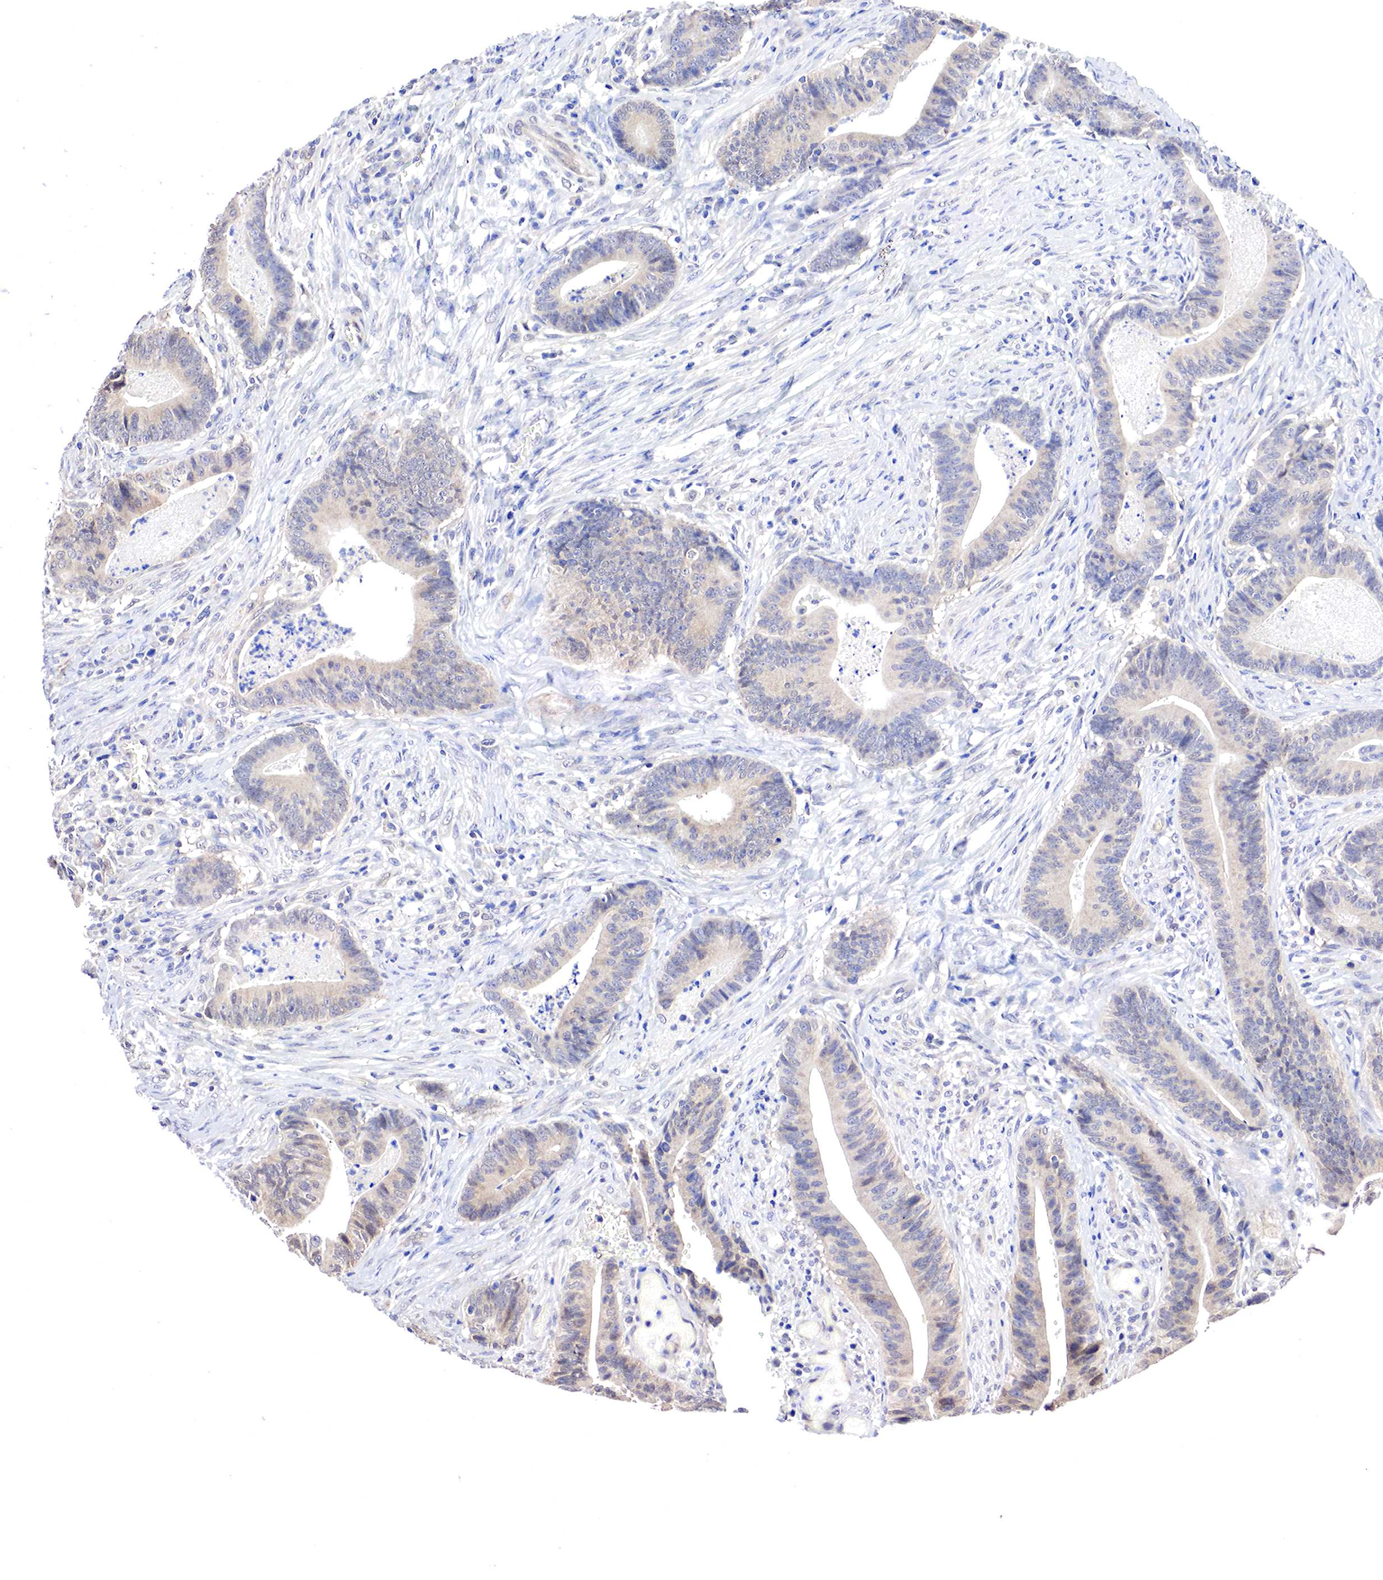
{"staining": {"intensity": "weak", "quantity": ">75%", "location": "cytoplasmic/membranous,nuclear"}, "tissue": "stomach cancer", "cell_type": "Tumor cells", "image_type": "cancer", "snomed": [{"axis": "morphology", "description": "Adenocarcinoma, NOS"}, {"axis": "topography", "description": "Stomach, lower"}], "caption": "A brown stain shows weak cytoplasmic/membranous and nuclear expression of a protein in human adenocarcinoma (stomach) tumor cells.", "gene": "PABIR2", "patient": {"sex": "female", "age": 86}}